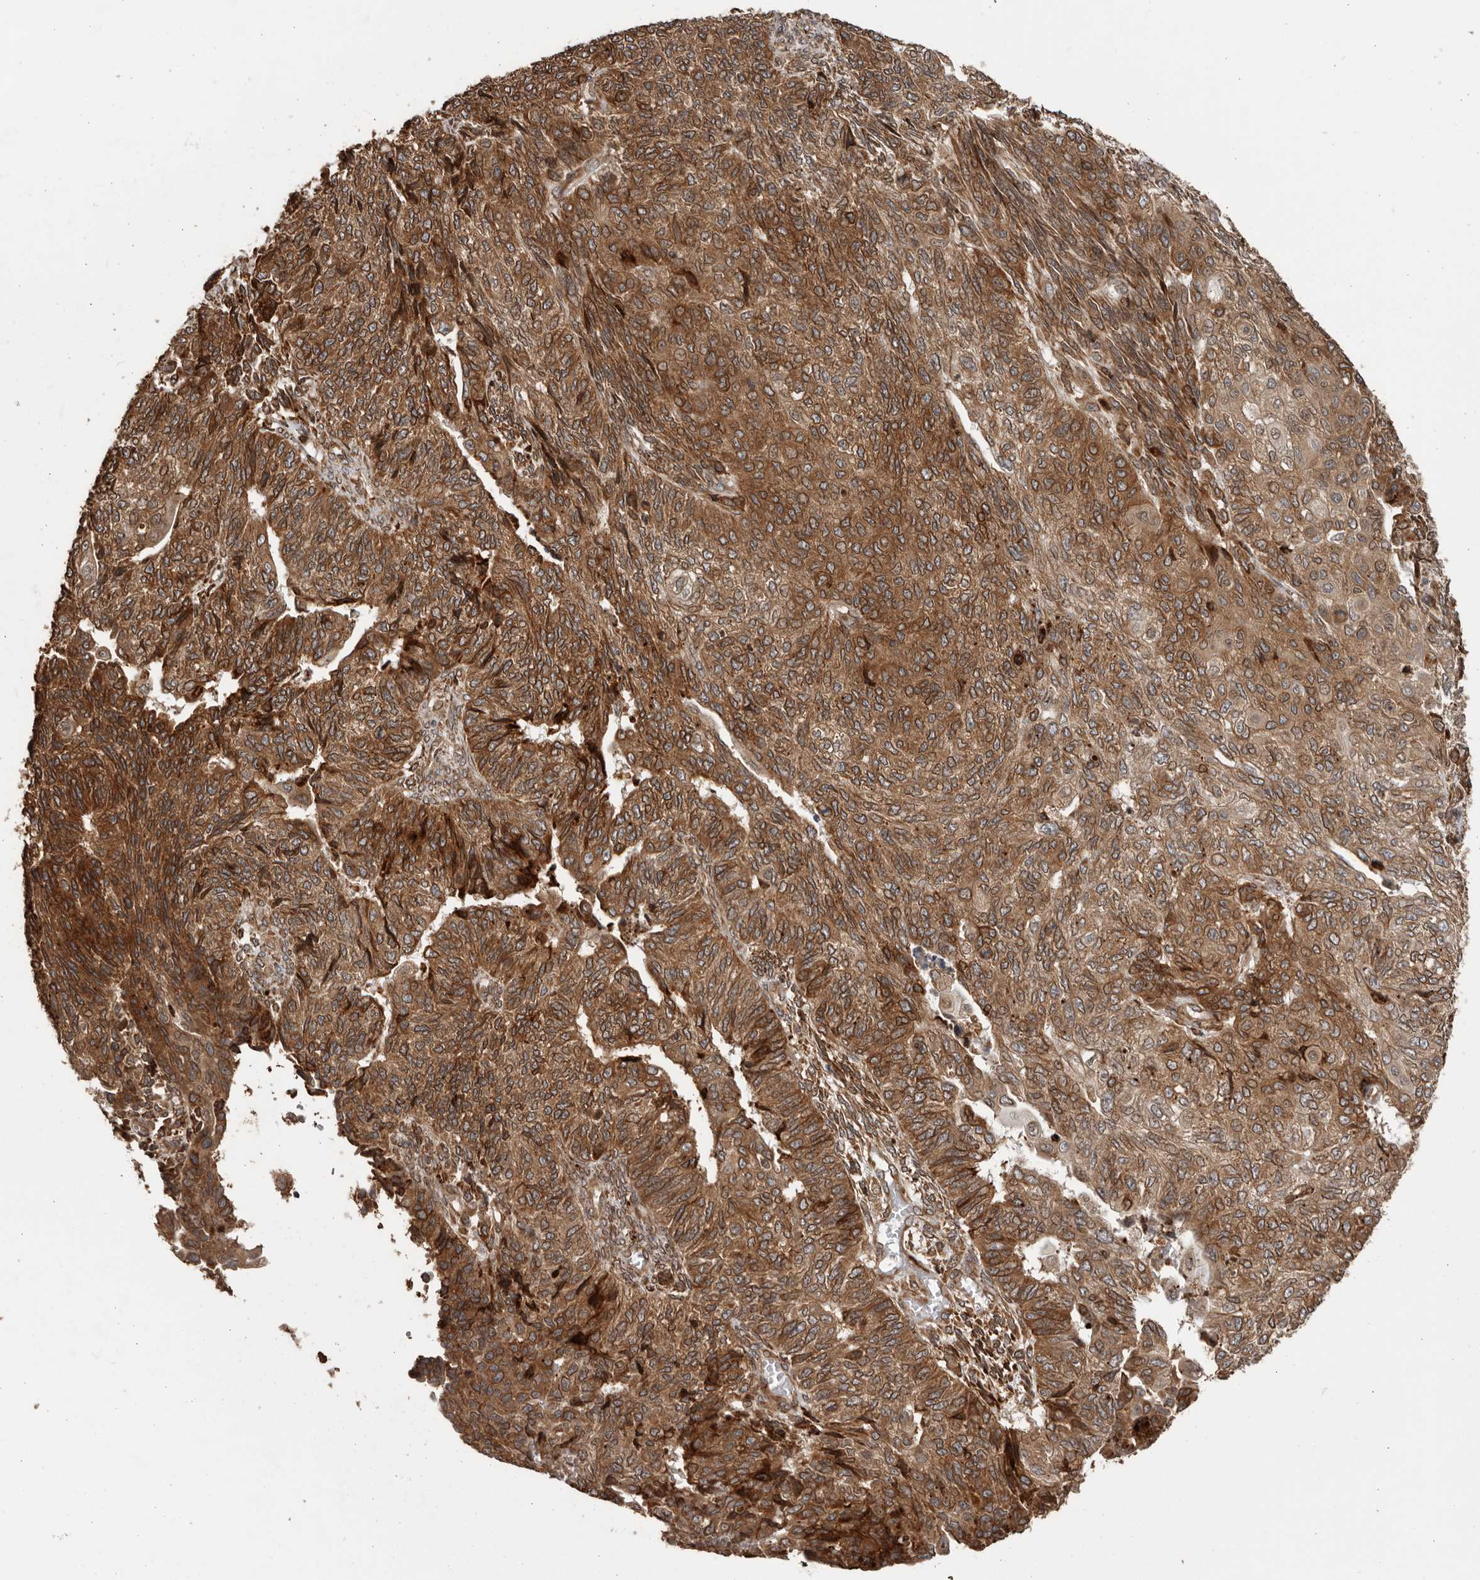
{"staining": {"intensity": "moderate", "quantity": ">75%", "location": "cytoplasmic/membranous"}, "tissue": "endometrial cancer", "cell_type": "Tumor cells", "image_type": "cancer", "snomed": [{"axis": "morphology", "description": "Adenocarcinoma, NOS"}, {"axis": "topography", "description": "Endometrium"}], "caption": "The image reveals staining of endometrial cancer (adenocarcinoma), revealing moderate cytoplasmic/membranous protein expression (brown color) within tumor cells. The staining was performed using DAB, with brown indicating positive protein expression. Nuclei are stained blue with hematoxylin.", "gene": "NUP43", "patient": {"sex": "female", "age": 32}}